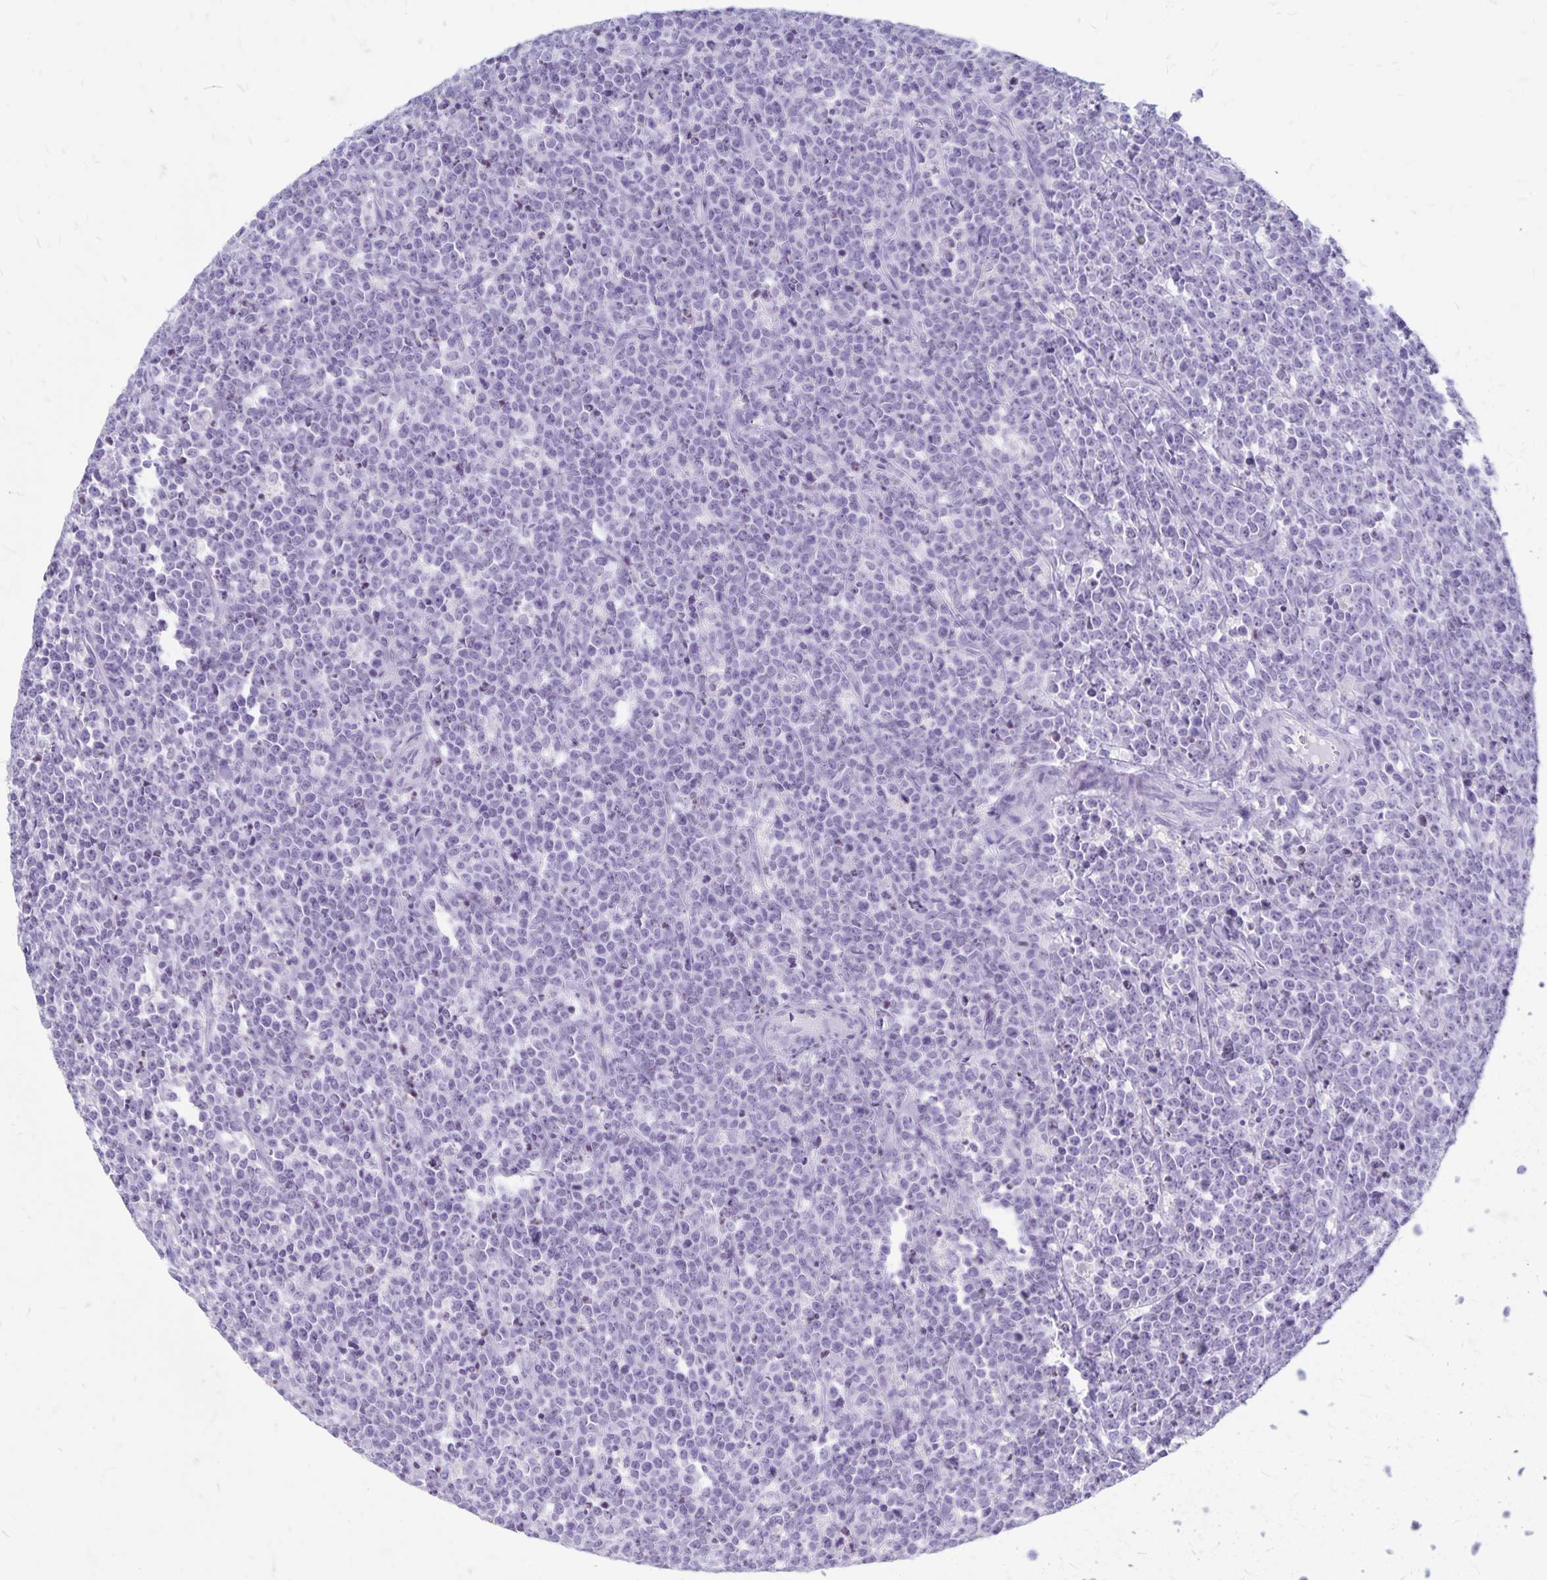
{"staining": {"intensity": "negative", "quantity": "none", "location": "none"}, "tissue": "lymphoma", "cell_type": "Tumor cells", "image_type": "cancer", "snomed": [{"axis": "morphology", "description": "Malignant lymphoma, non-Hodgkin's type, High grade"}, {"axis": "topography", "description": "Small intestine"}], "caption": "The photomicrograph reveals no significant expression in tumor cells of lymphoma. (Immunohistochemistry (ihc), brightfield microscopy, high magnification).", "gene": "GPBAR1", "patient": {"sex": "female", "age": 56}}